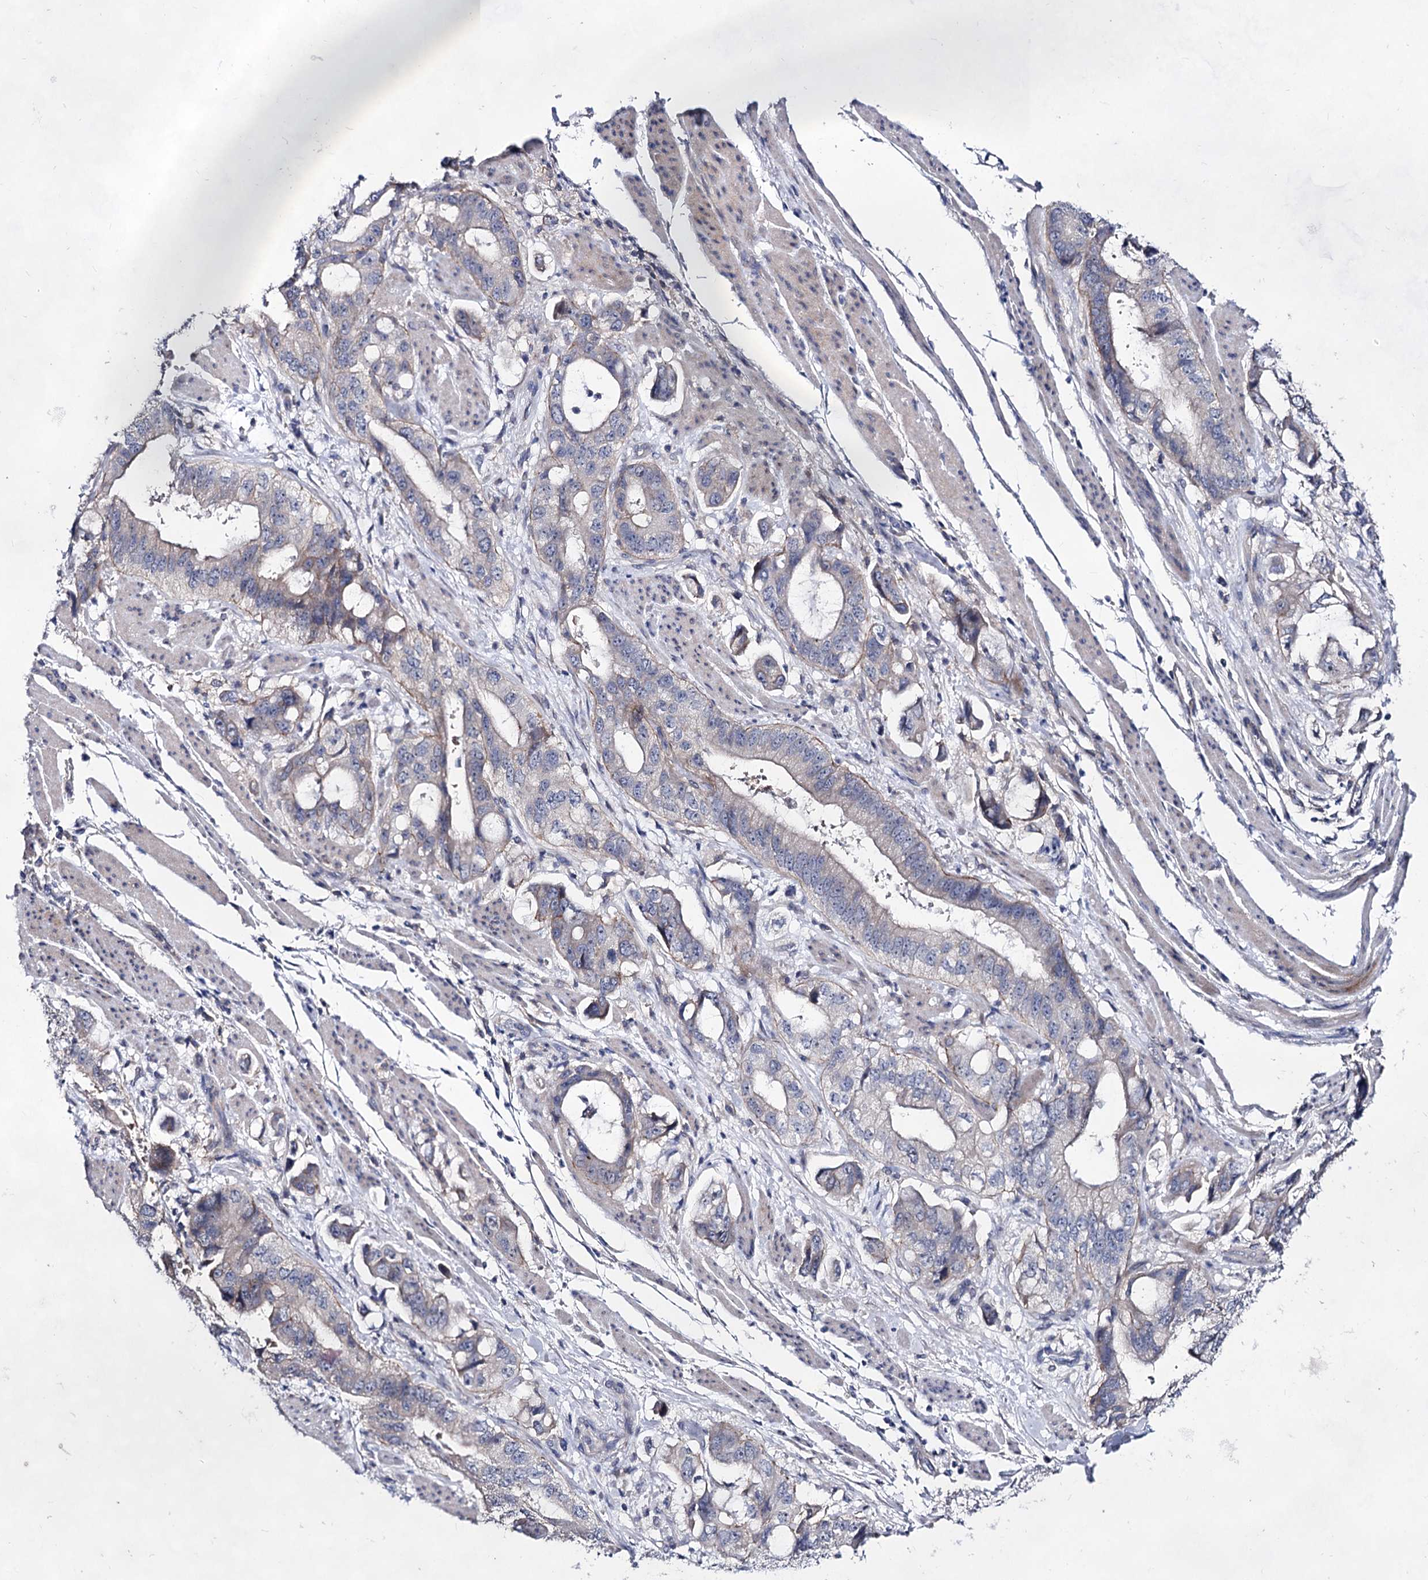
{"staining": {"intensity": "weak", "quantity": "<25%", "location": "cytoplasmic/membranous"}, "tissue": "stomach cancer", "cell_type": "Tumor cells", "image_type": "cancer", "snomed": [{"axis": "morphology", "description": "Adenocarcinoma, NOS"}, {"axis": "topography", "description": "Stomach"}], "caption": "The IHC image has no significant expression in tumor cells of adenocarcinoma (stomach) tissue.", "gene": "PLIN1", "patient": {"sex": "male", "age": 62}}